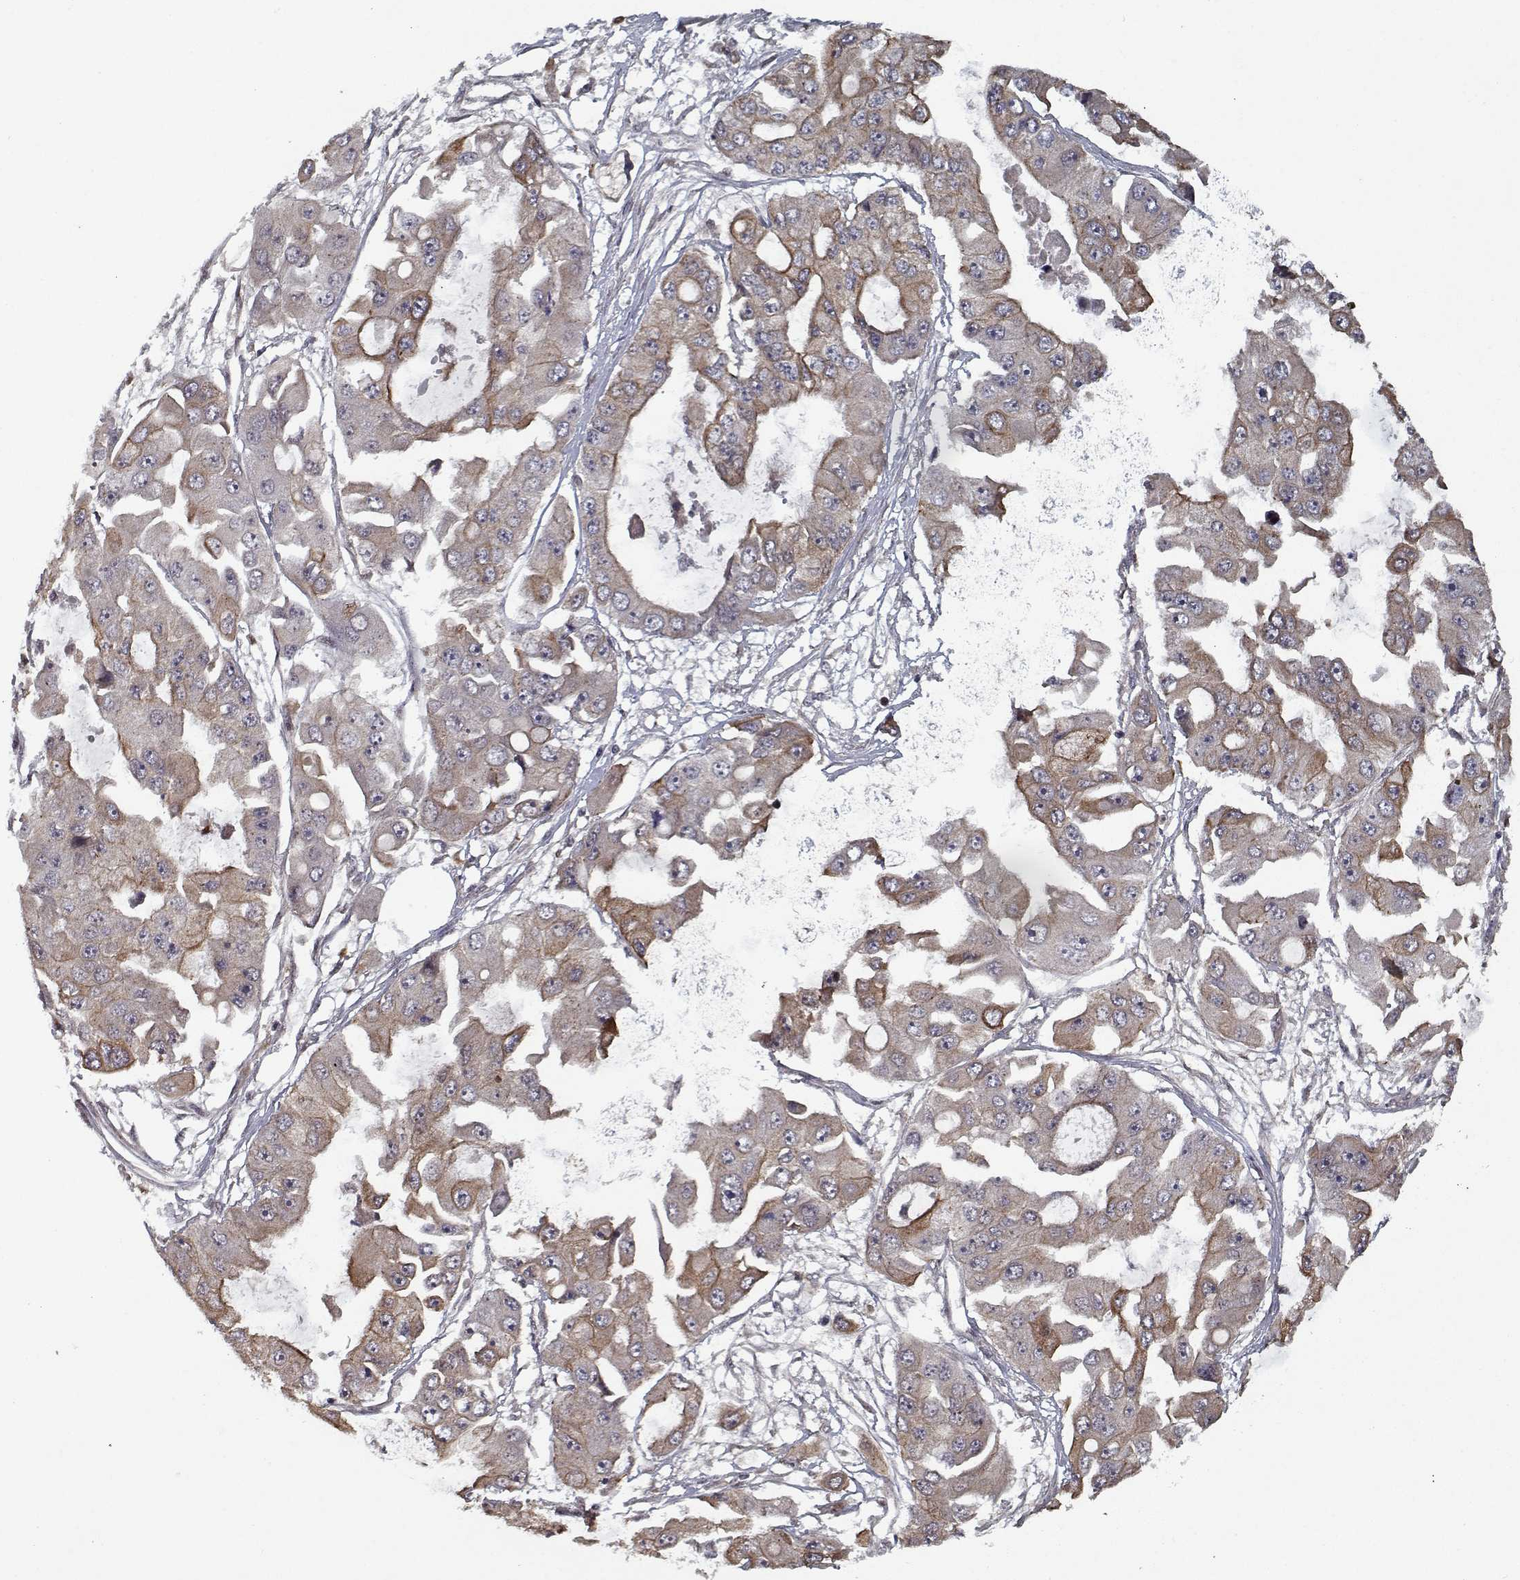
{"staining": {"intensity": "moderate", "quantity": "25%-75%", "location": "cytoplasmic/membranous"}, "tissue": "ovarian cancer", "cell_type": "Tumor cells", "image_type": "cancer", "snomed": [{"axis": "morphology", "description": "Cystadenocarcinoma, serous, NOS"}, {"axis": "topography", "description": "Ovary"}], "caption": "A high-resolution histopathology image shows immunohistochemistry staining of ovarian cancer (serous cystadenocarcinoma), which demonstrates moderate cytoplasmic/membranous staining in approximately 25%-75% of tumor cells.", "gene": "NLK", "patient": {"sex": "female", "age": 56}}